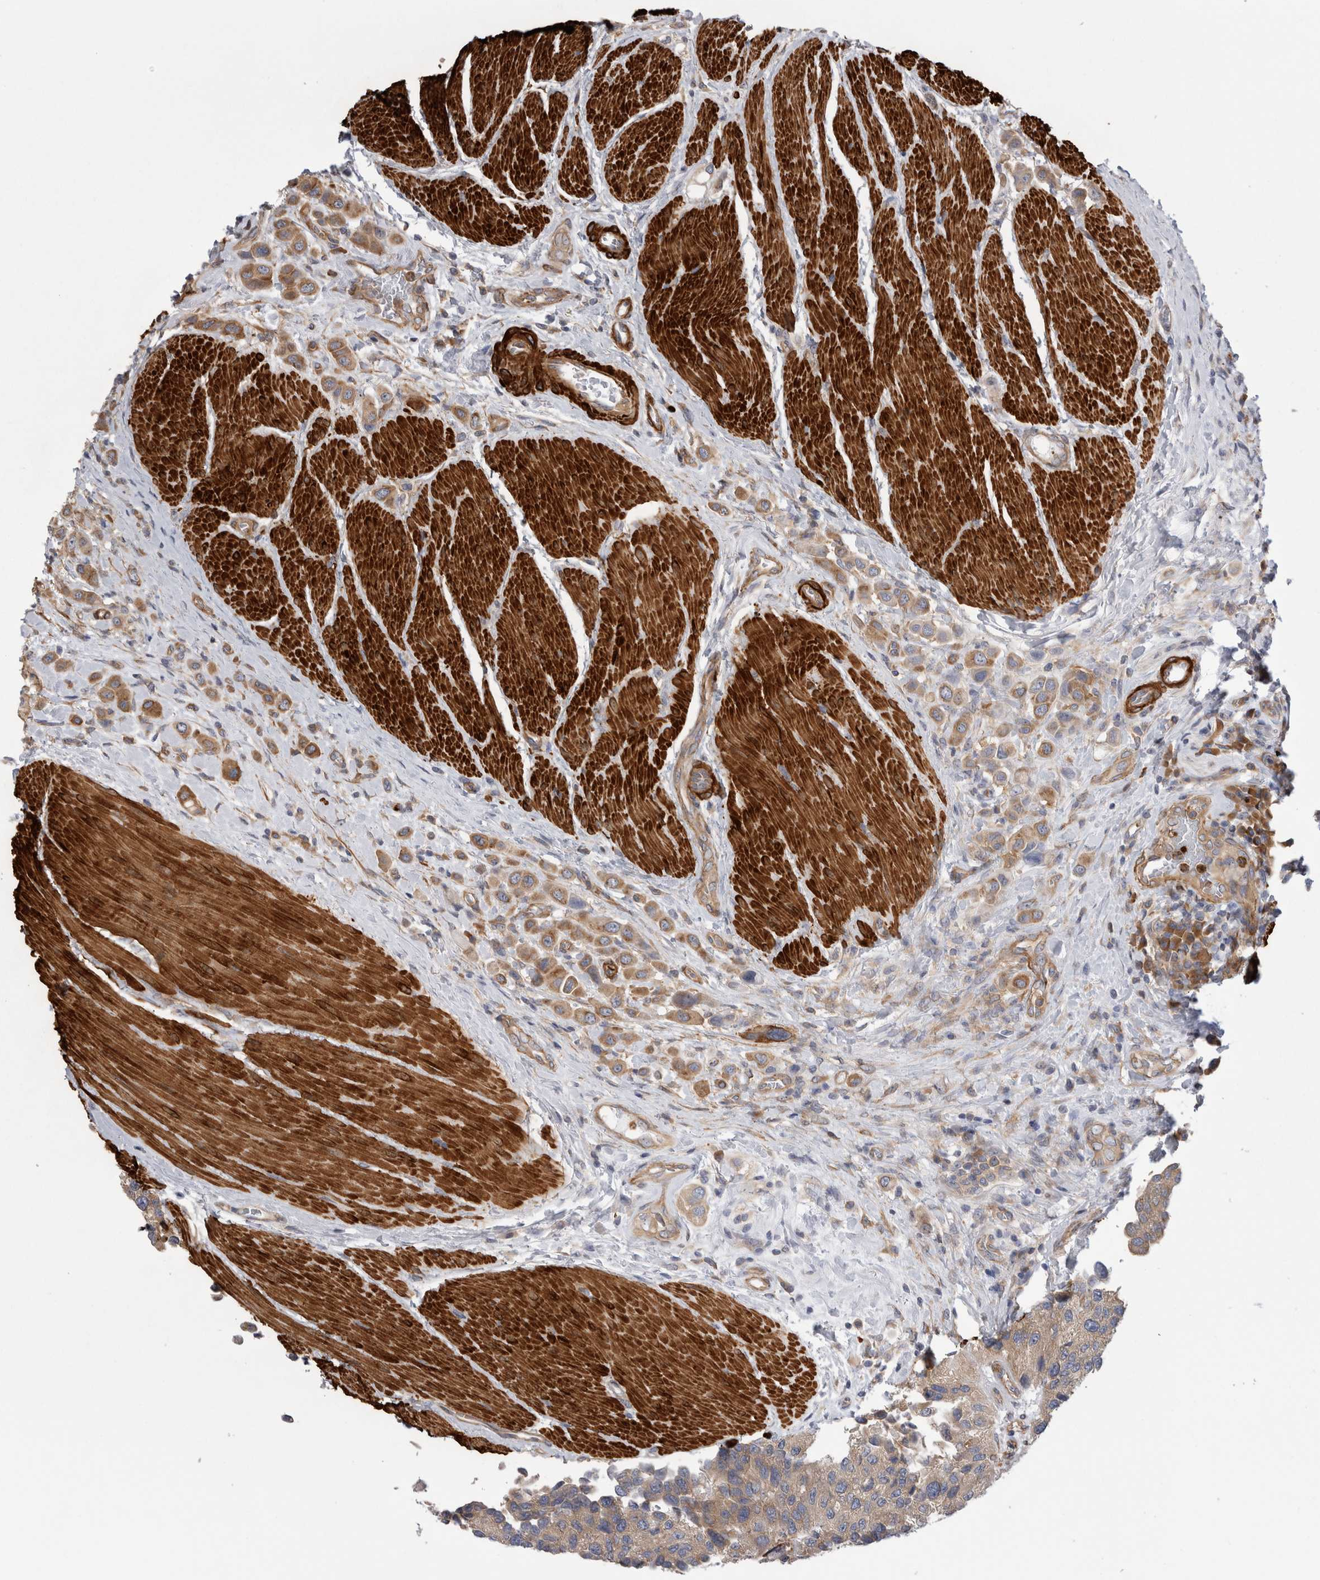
{"staining": {"intensity": "moderate", "quantity": ">75%", "location": "cytoplasmic/membranous"}, "tissue": "urothelial cancer", "cell_type": "Tumor cells", "image_type": "cancer", "snomed": [{"axis": "morphology", "description": "Urothelial carcinoma, High grade"}, {"axis": "topography", "description": "Urinary bladder"}], "caption": "Protein expression analysis of human high-grade urothelial carcinoma reveals moderate cytoplasmic/membranous staining in about >75% of tumor cells.", "gene": "EPRS1", "patient": {"sex": "male", "age": 50}}